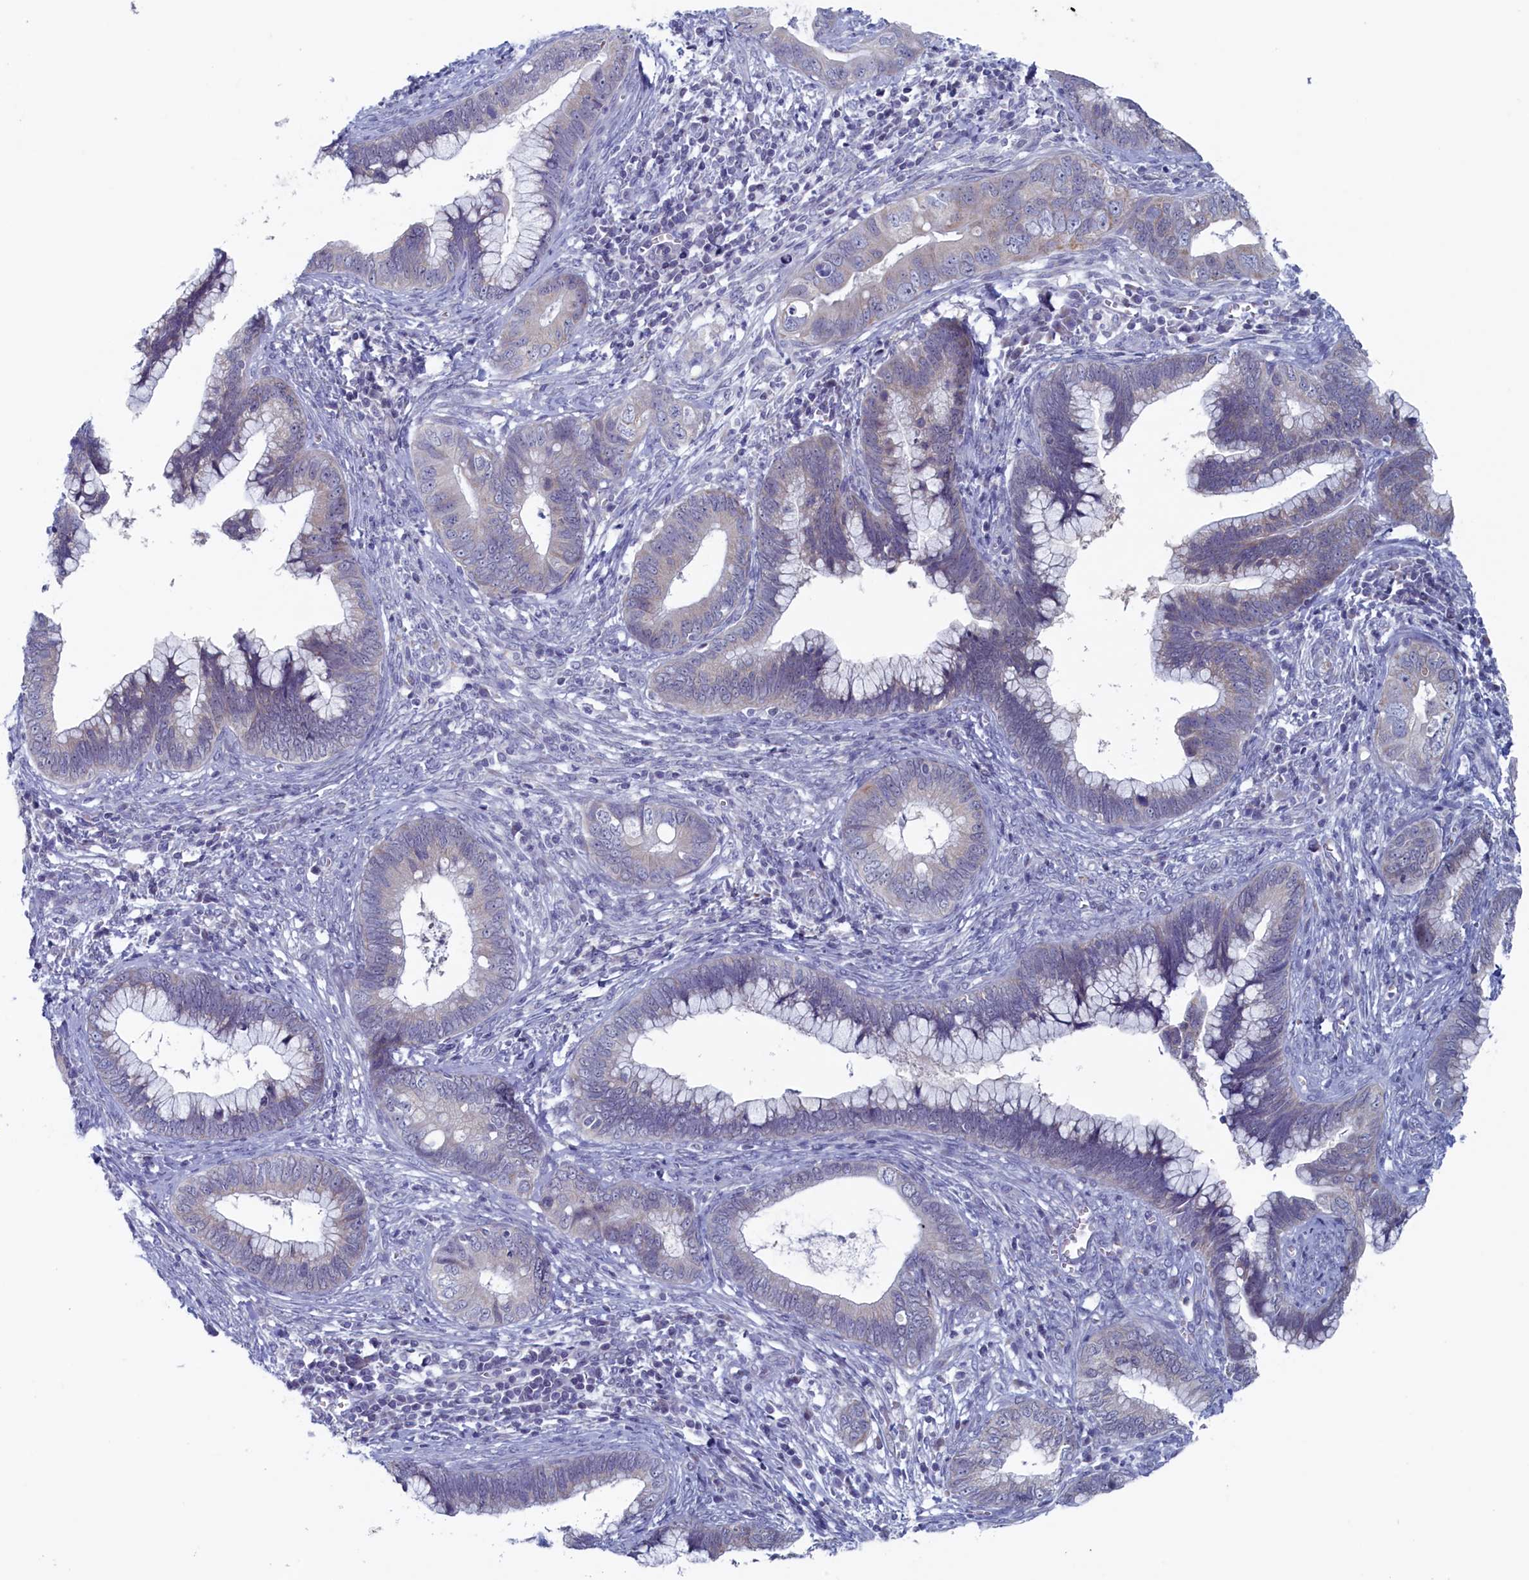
{"staining": {"intensity": "negative", "quantity": "none", "location": "none"}, "tissue": "cervical cancer", "cell_type": "Tumor cells", "image_type": "cancer", "snomed": [{"axis": "morphology", "description": "Adenocarcinoma, NOS"}, {"axis": "topography", "description": "Cervix"}], "caption": "There is no significant positivity in tumor cells of cervical cancer. The staining is performed using DAB (3,3'-diaminobenzidine) brown chromogen with nuclei counter-stained in using hematoxylin.", "gene": "WDR76", "patient": {"sex": "female", "age": 44}}